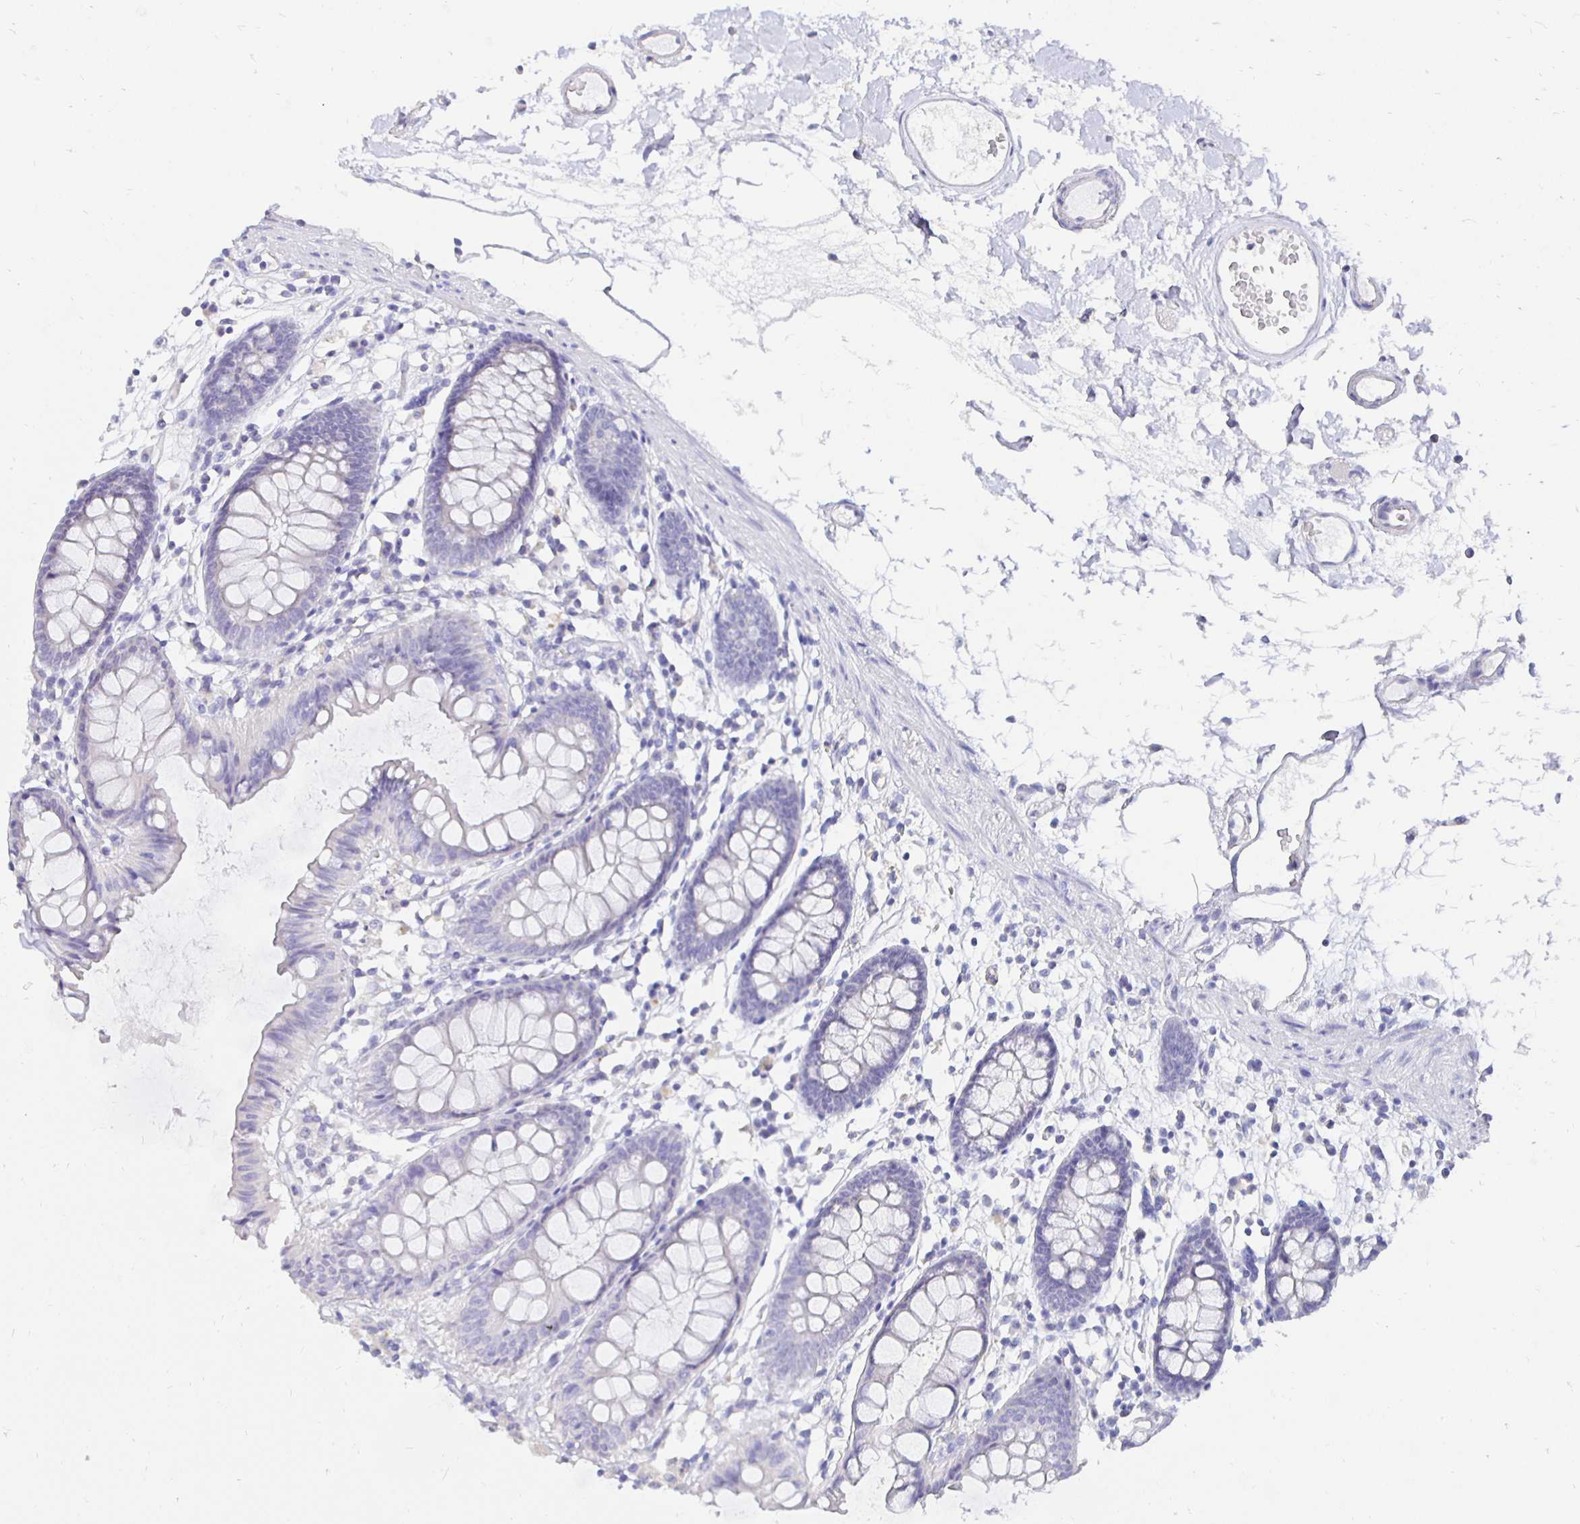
{"staining": {"intensity": "negative", "quantity": "none", "location": "none"}, "tissue": "colon", "cell_type": "Endothelial cells", "image_type": "normal", "snomed": [{"axis": "morphology", "description": "Normal tissue, NOS"}, {"axis": "topography", "description": "Colon"}], "caption": "Protein analysis of normal colon demonstrates no significant positivity in endothelial cells. (DAB (3,3'-diaminobenzidine) immunohistochemistry (IHC), high magnification).", "gene": "UMOD", "patient": {"sex": "female", "age": 84}}